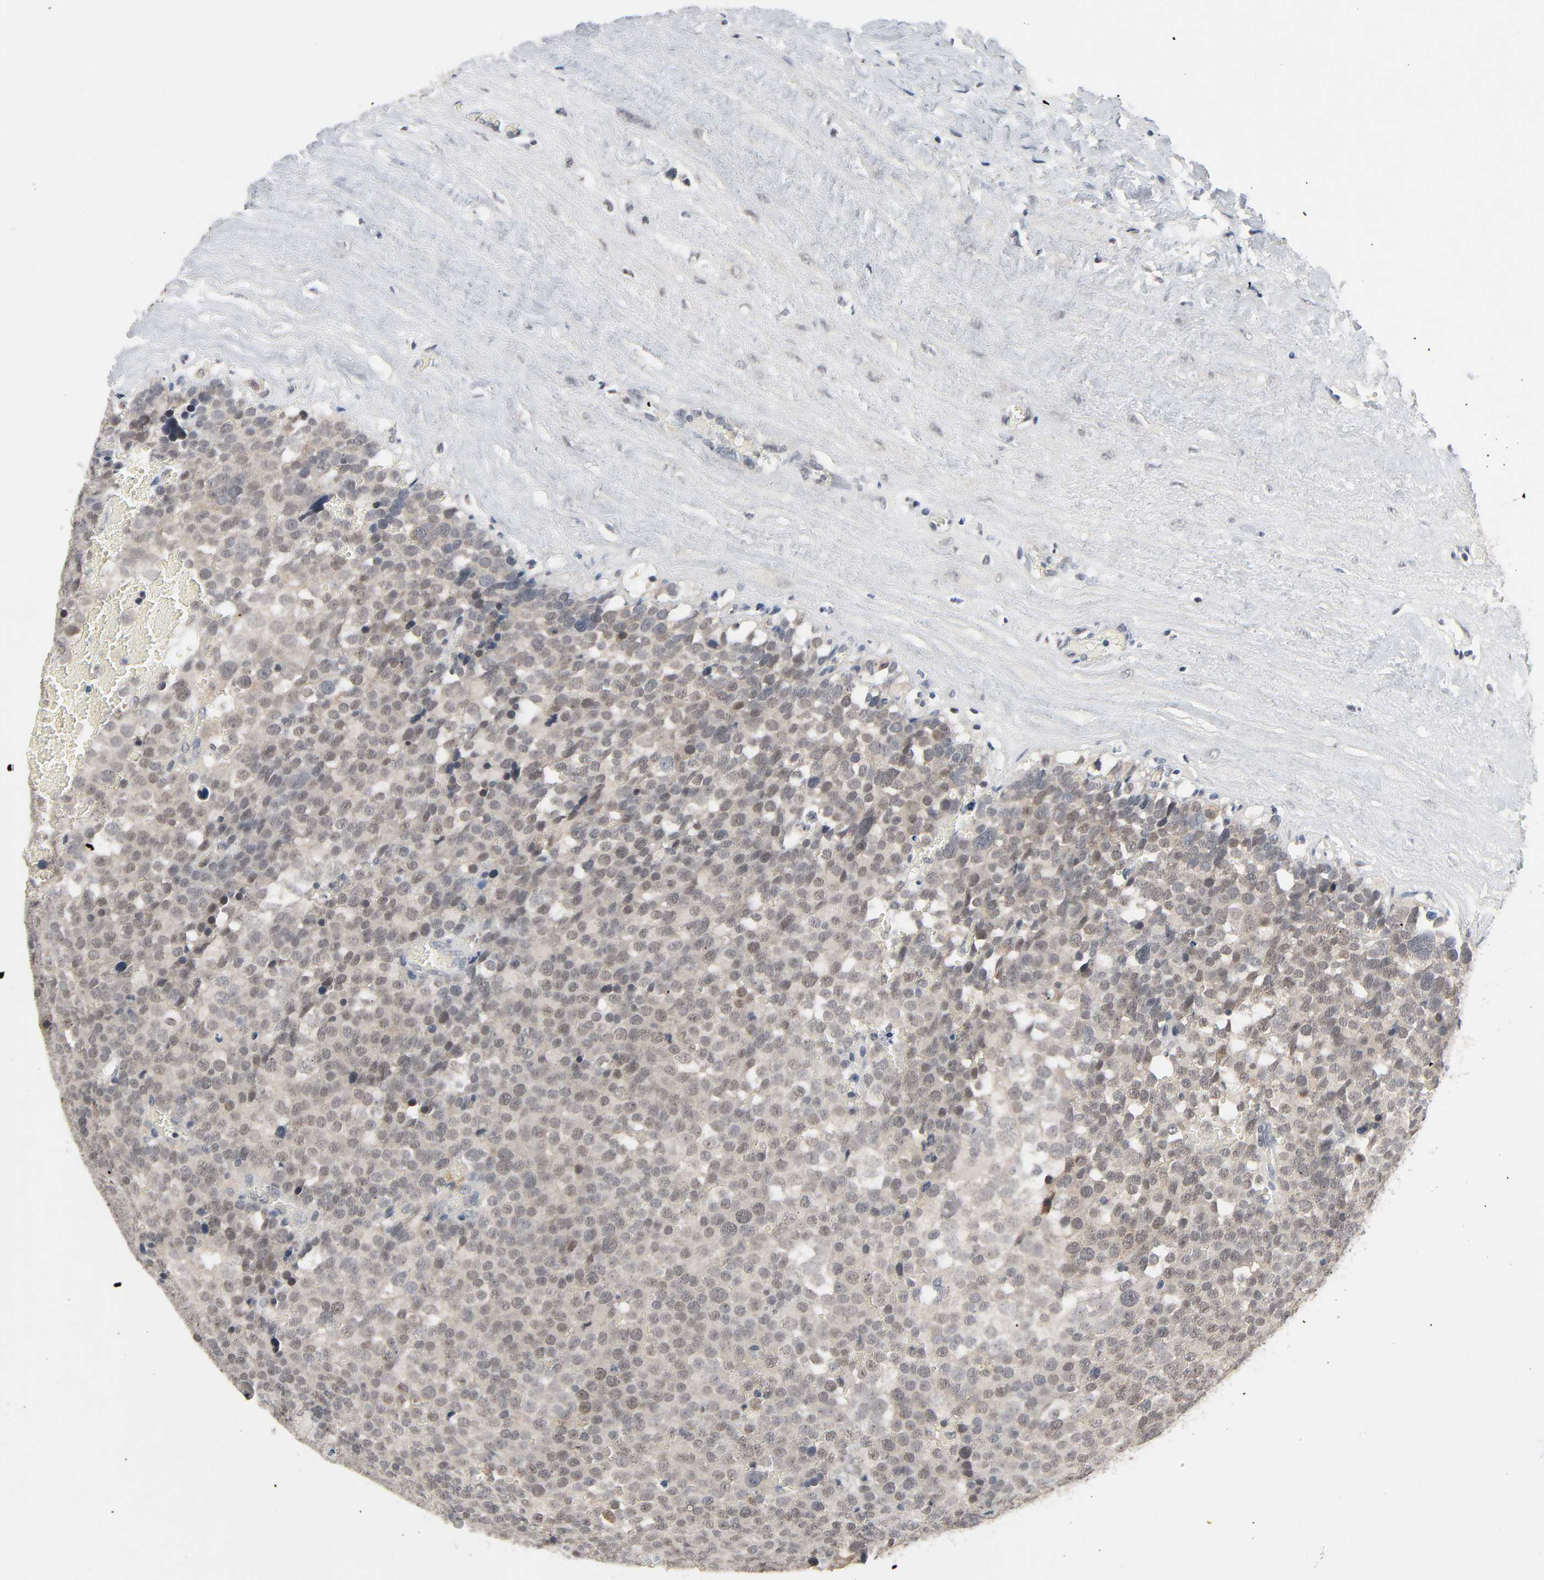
{"staining": {"intensity": "weak", "quantity": "25%-75%", "location": "nuclear"}, "tissue": "testis cancer", "cell_type": "Tumor cells", "image_type": "cancer", "snomed": [{"axis": "morphology", "description": "Seminoma, NOS"}, {"axis": "topography", "description": "Testis"}], "caption": "High-power microscopy captured an immunohistochemistry (IHC) image of testis seminoma, revealing weak nuclear positivity in about 25%-75% of tumor cells. The staining was performed using DAB to visualize the protein expression in brown, while the nuclei were stained in blue with hematoxylin (Magnification: 20x).", "gene": "MAPKAPK5", "patient": {"sex": "male", "age": 71}}